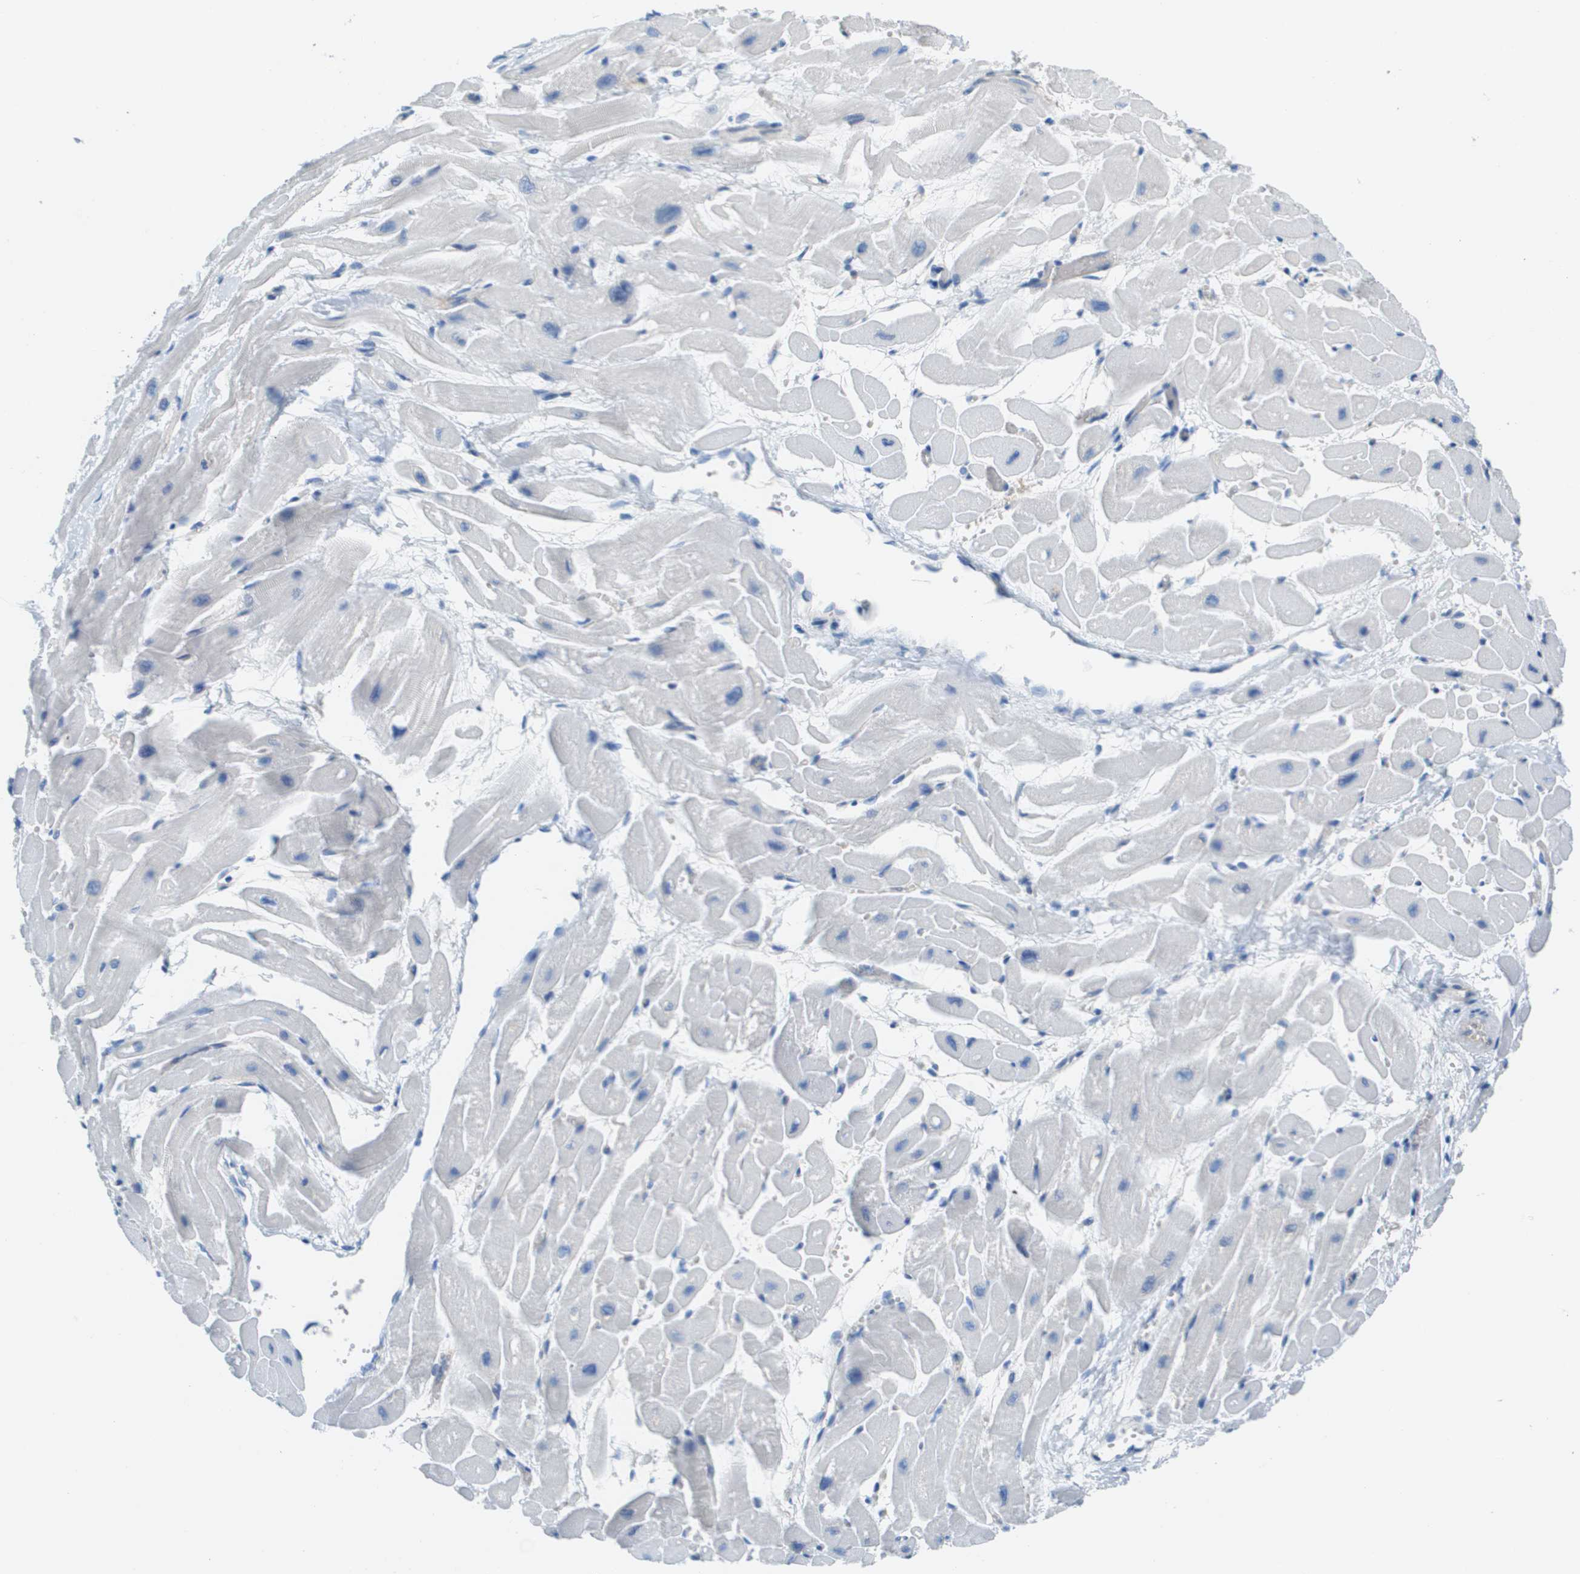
{"staining": {"intensity": "negative", "quantity": "none", "location": "none"}, "tissue": "heart muscle", "cell_type": "Cardiomyocytes", "image_type": "normal", "snomed": [{"axis": "morphology", "description": "Normal tissue, NOS"}, {"axis": "topography", "description": "Heart"}], "caption": "Human heart muscle stained for a protein using IHC shows no expression in cardiomyocytes.", "gene": "CD46", "patient": {"sex": "male", "age": 45}}